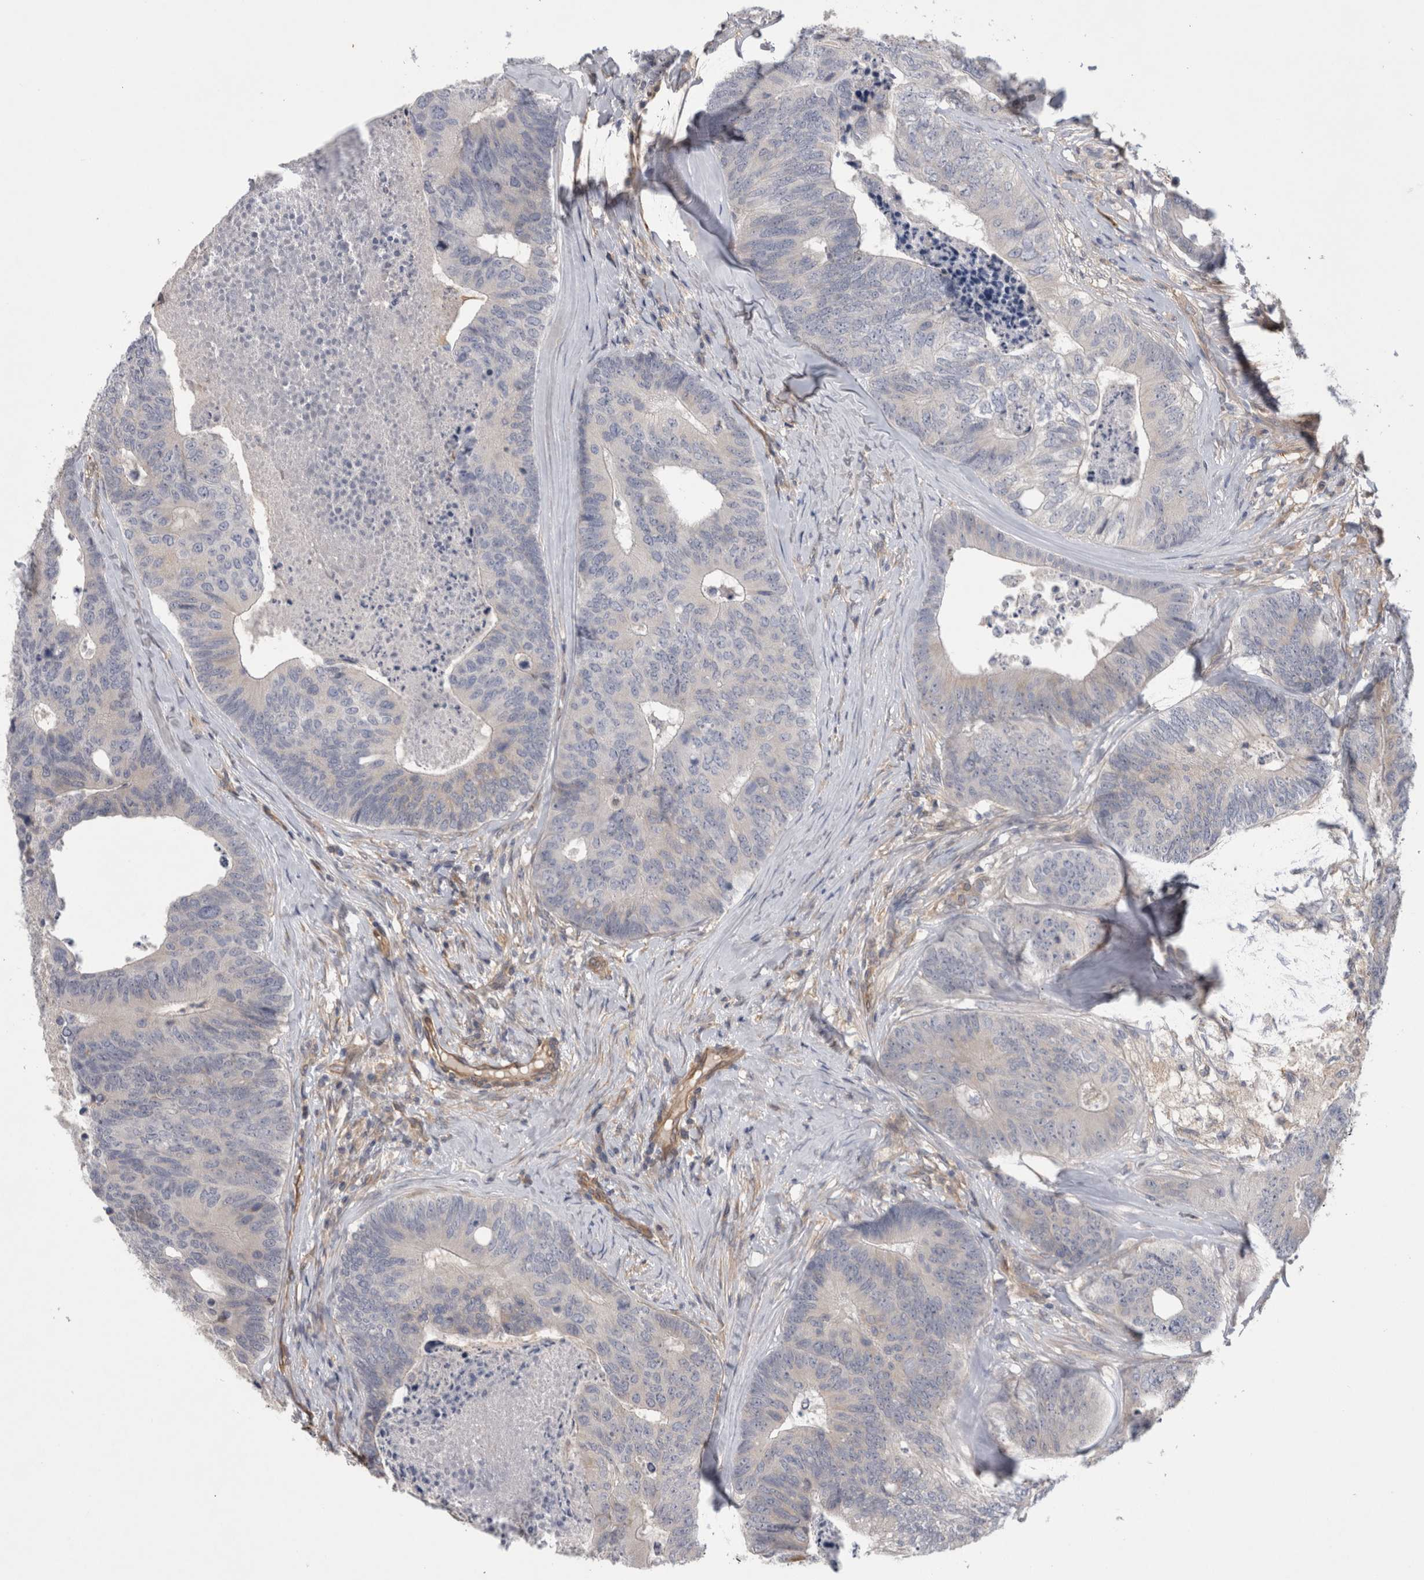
{"staining": {"intensity": "negative", "quantity": "none", "location": "none"}, "tissue": "colorectal cancer", "cell_type": "Tumor cells", "image_type": "cancer", "snomed": [{"axis": "morphology", "description": "Adenocarcinoma, NOS"}, {"axis": "topography", "description": "Colon"}], "caption": "A micrograph of human colorectal adenocarcinoma is negative for staining in tumor cells.", "gene": "ANKFY1", "patient": {"sex": "female", "age": 67}}